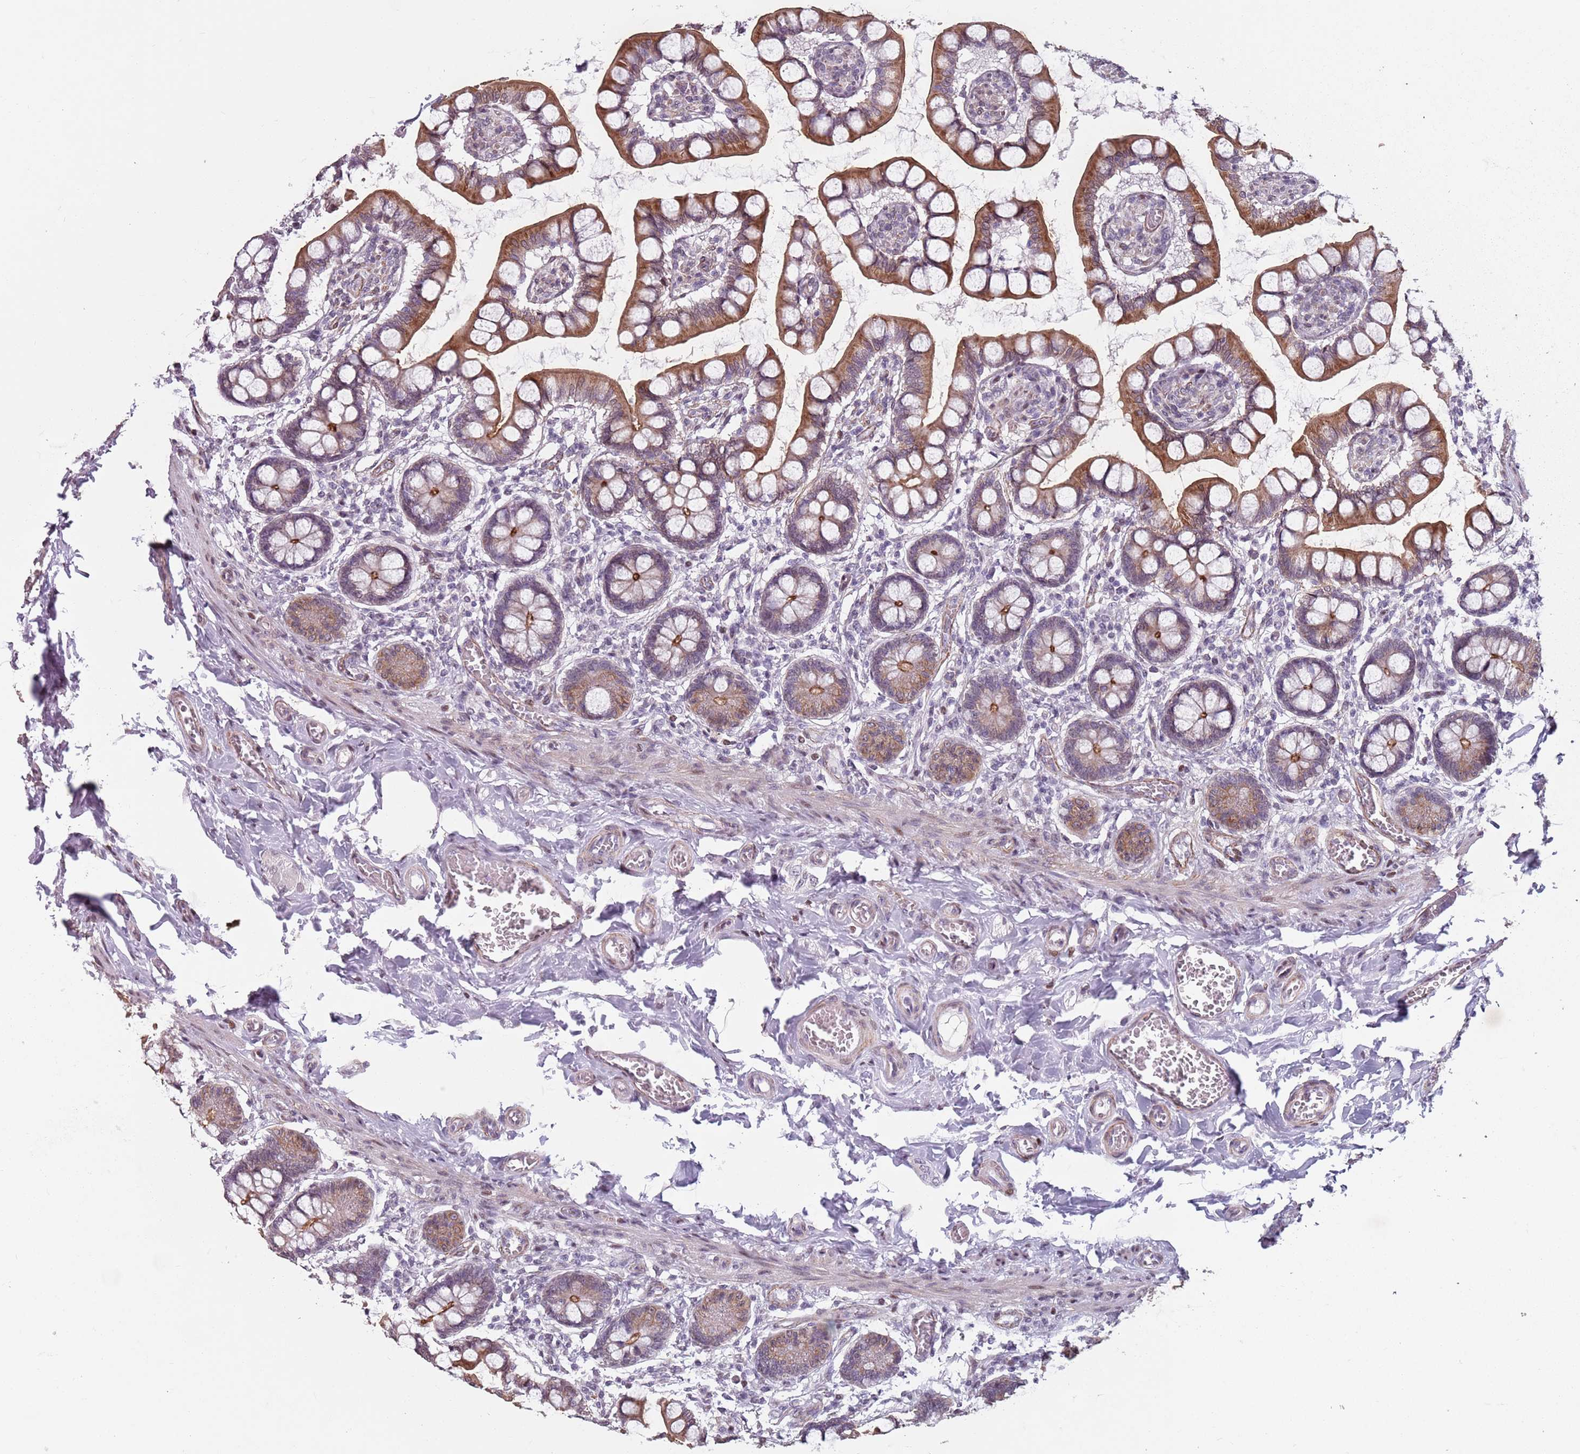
{"staining": {"intensity": "moderate", "quantity": ">75%", "location": "cytoplasmic/membranous"}, "tissue": "small intestine", "cell_type": "Glandular cells", "image_type": "normal", "snomed": [{"axis": "morphology", "description": "Normal tissue, NOS"}, {"axis": "topography", "description": "Small intestine"}], "caption": "The photomicrograph shows a brown stain indicating the presence of a protein in the cytoplasmic/membranous of glandular cells in small intestine. The staining was performed using DAB (3,3'-diaminobenzidine) to visualize the protein expression in brown, while the nuclei were stained in blue with hematoxylin (Magnification: 20x).", "gene": "TMC4", "patient": {"sex": "male", "age": 52}}